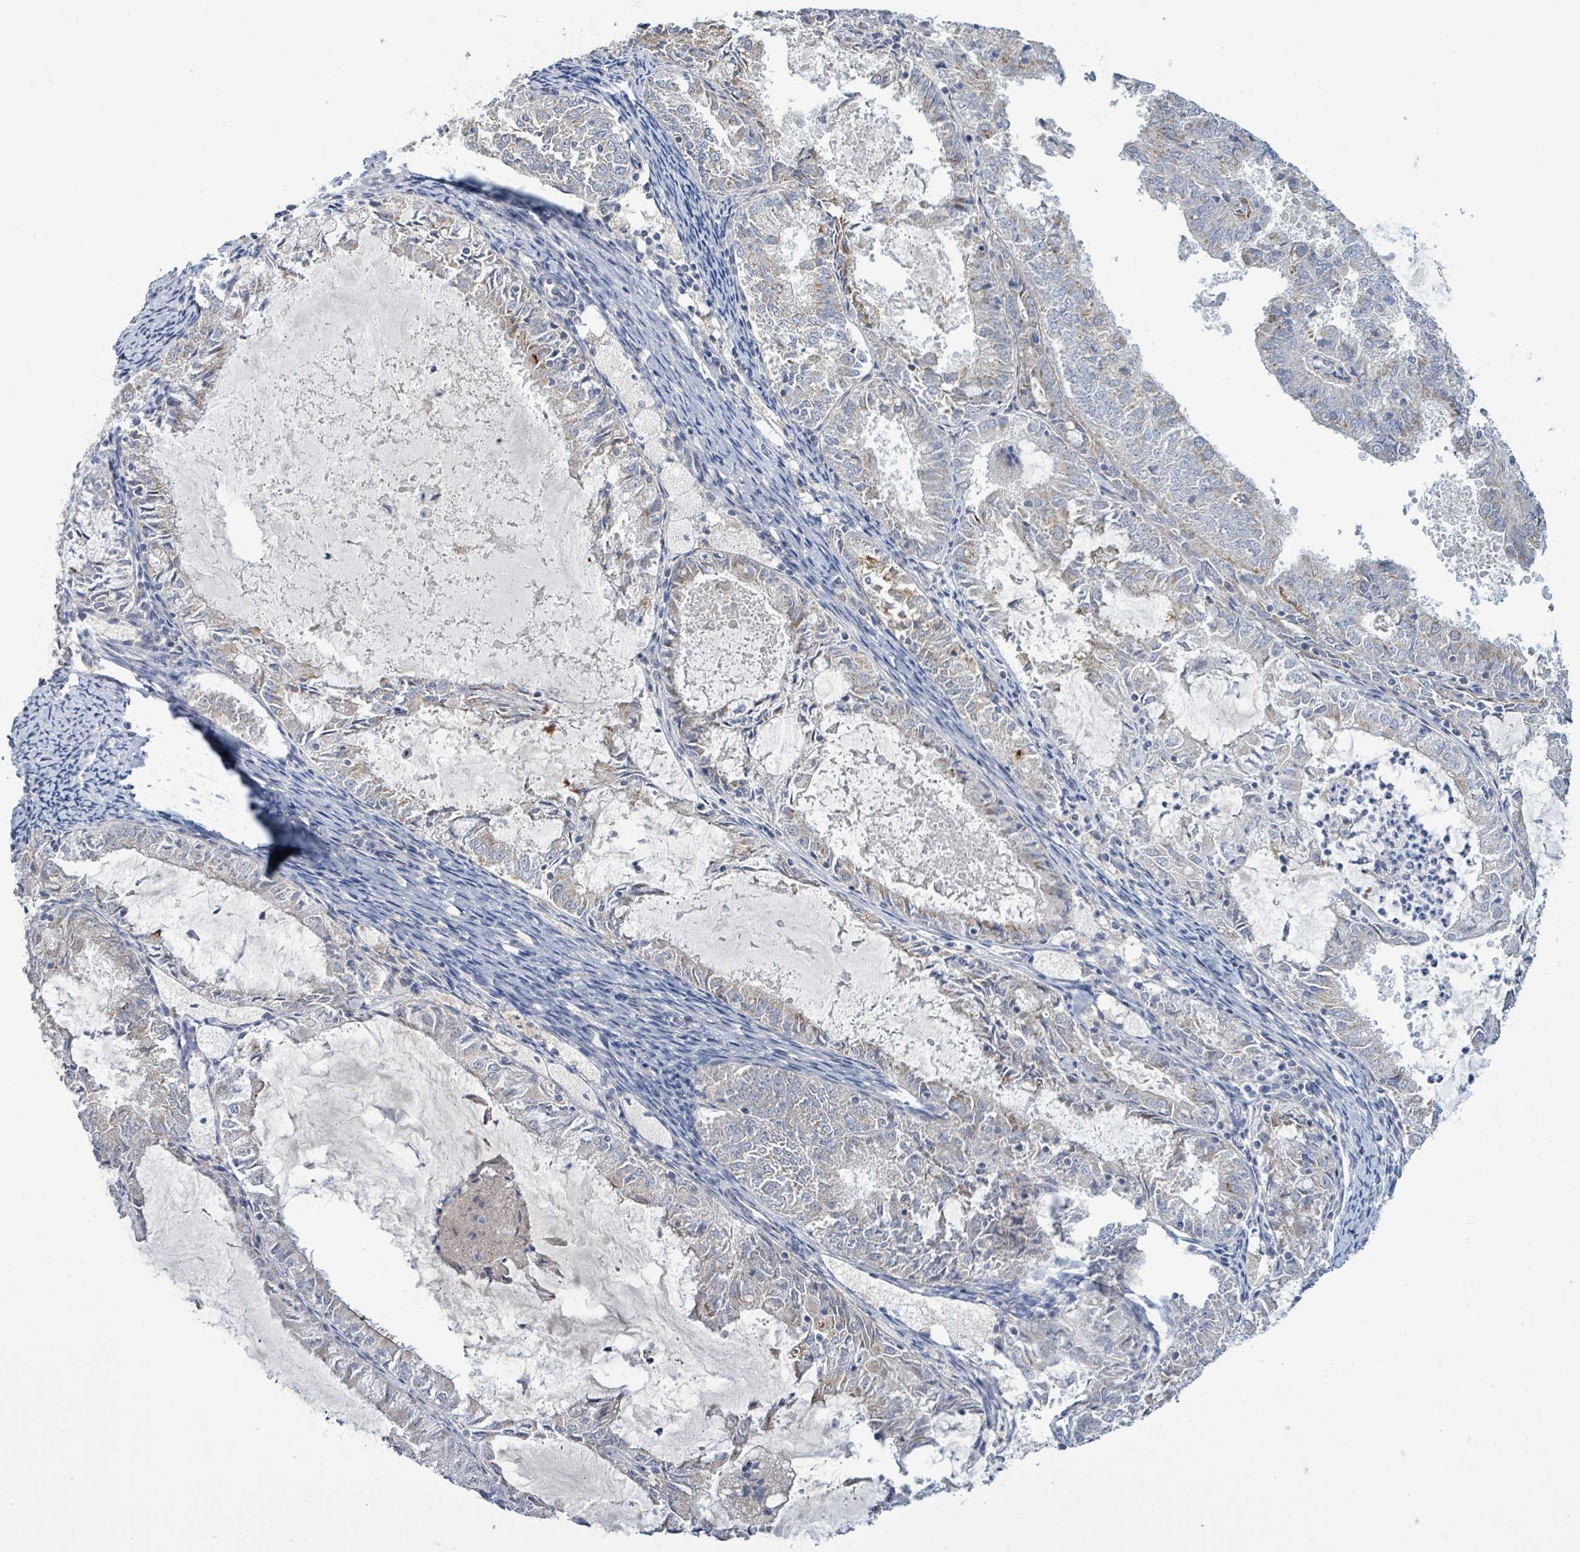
{"staining": {"intensity": "moderate", "quantity": "<25%", "location": "cytoplasmic/membranous"}, "tissue": "endometrial cancer", "cell_type": "Tumor cells", "image_type": "cancer", "snomed": [{"axis": "morphology", "description": "Adenocarcinoma, NOS"}, {"axis": "topography", "description": "Endometrium"}], "caption": "A micrograph showing moderate cytoplasmic/membranous staining in approximately <25% of tumor cells in adenocarcinoma (endometrial), as visualized by brown immunohistochemical staining.", "gene": "ZFPM1", "patient": {"sex": "female", "age": 57}}